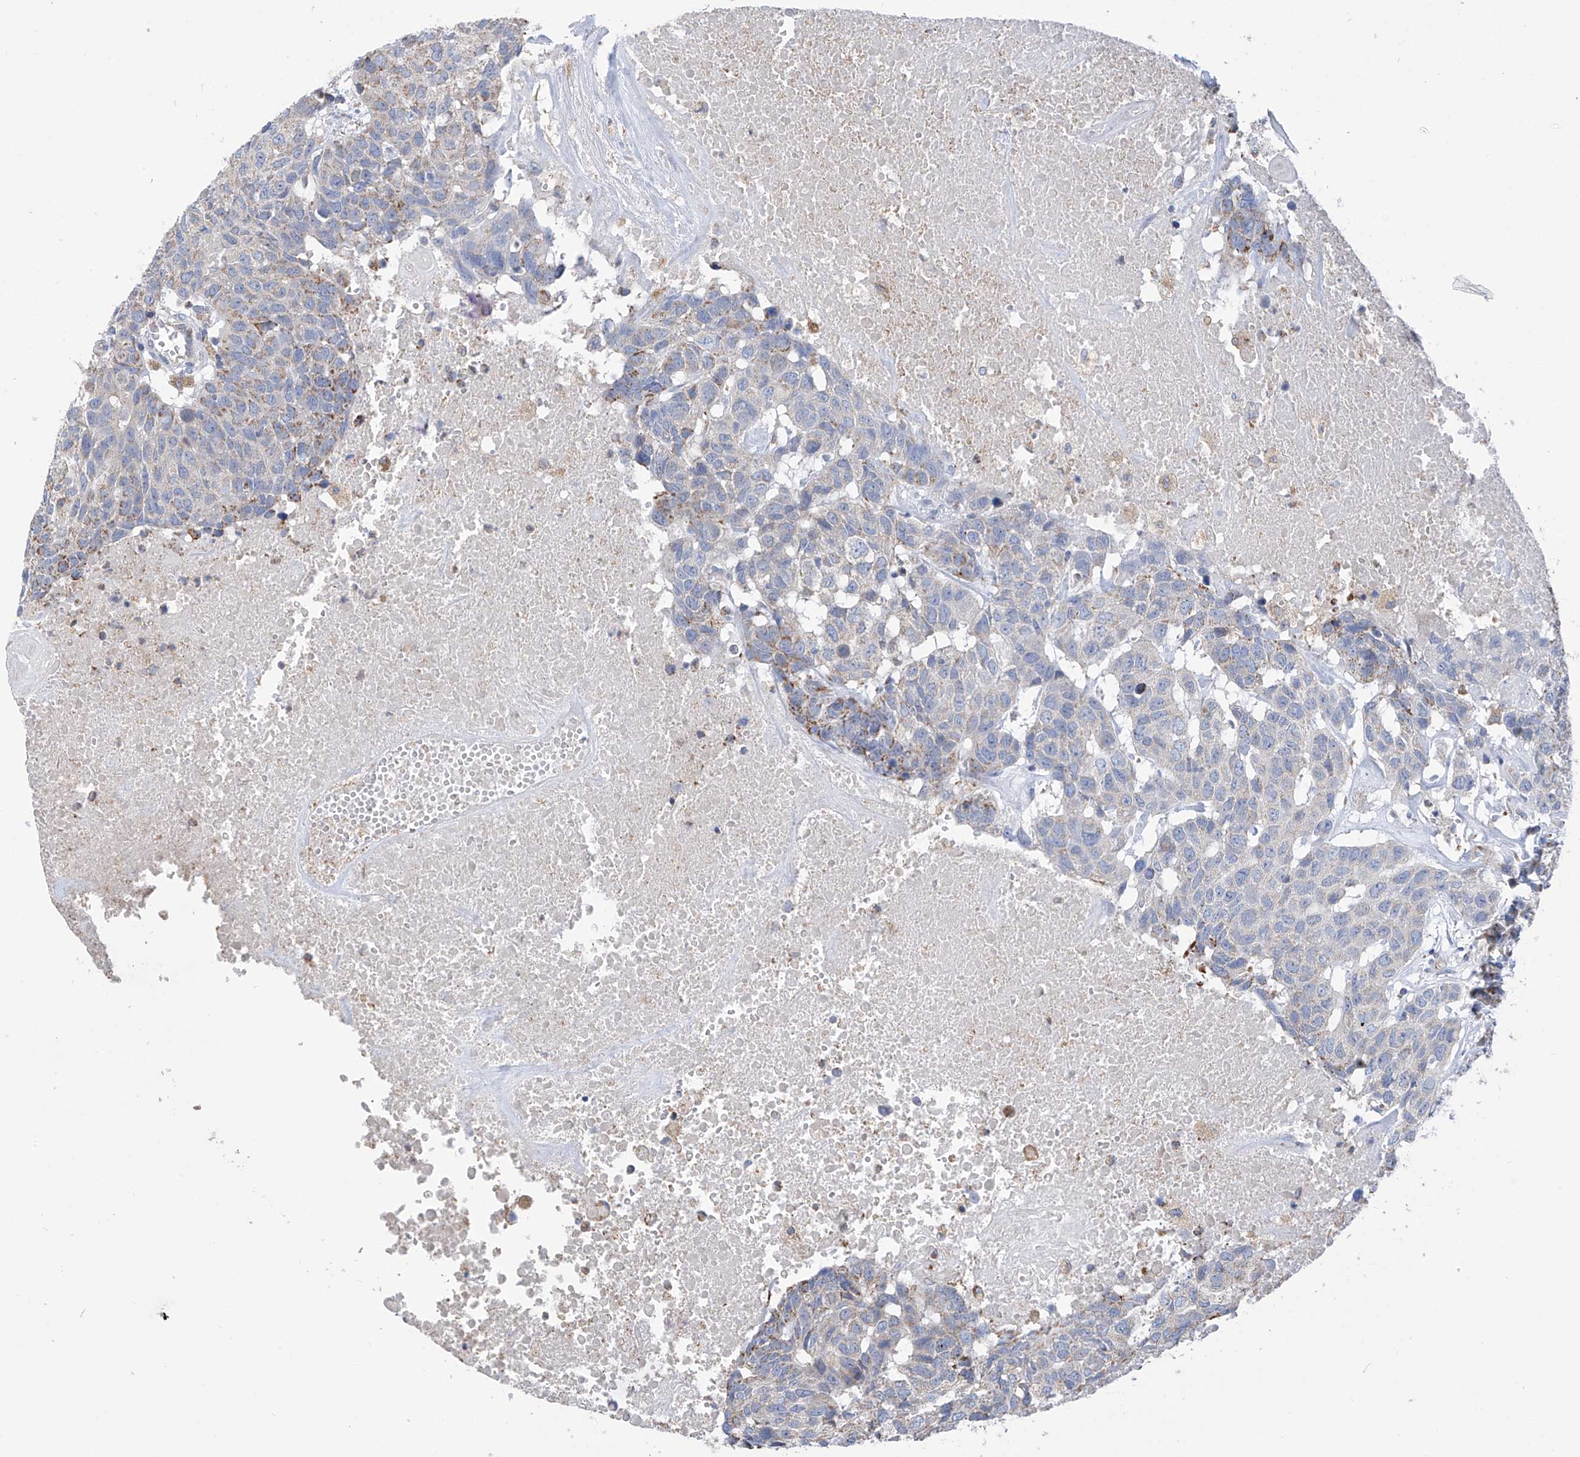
{"staining": {"intensity": "moderate", "quantity": "<25%", "location": "cytoplasmic/membranous"}, "tissue": "head and neck cancer", "cell_type": "Tumor cells", "image_type": "cancer", "snomed": [{"axis": "morphology", "description": "Squamous cell carcinoma, NOS"}, {"axis": "topography", "description": "Head-Neck"}], "caption": "This image displays head and neck cancer (squamous cell carcinoma) stained with immunohistochemistry to label a protein in brown. The cytoplasmic/membranous of tumor cells show moderate positivity for the protein. Nuclei are counter-stained blue.", "gene": "EIF5B", "patient": {"sex": "male", "age": 66}}